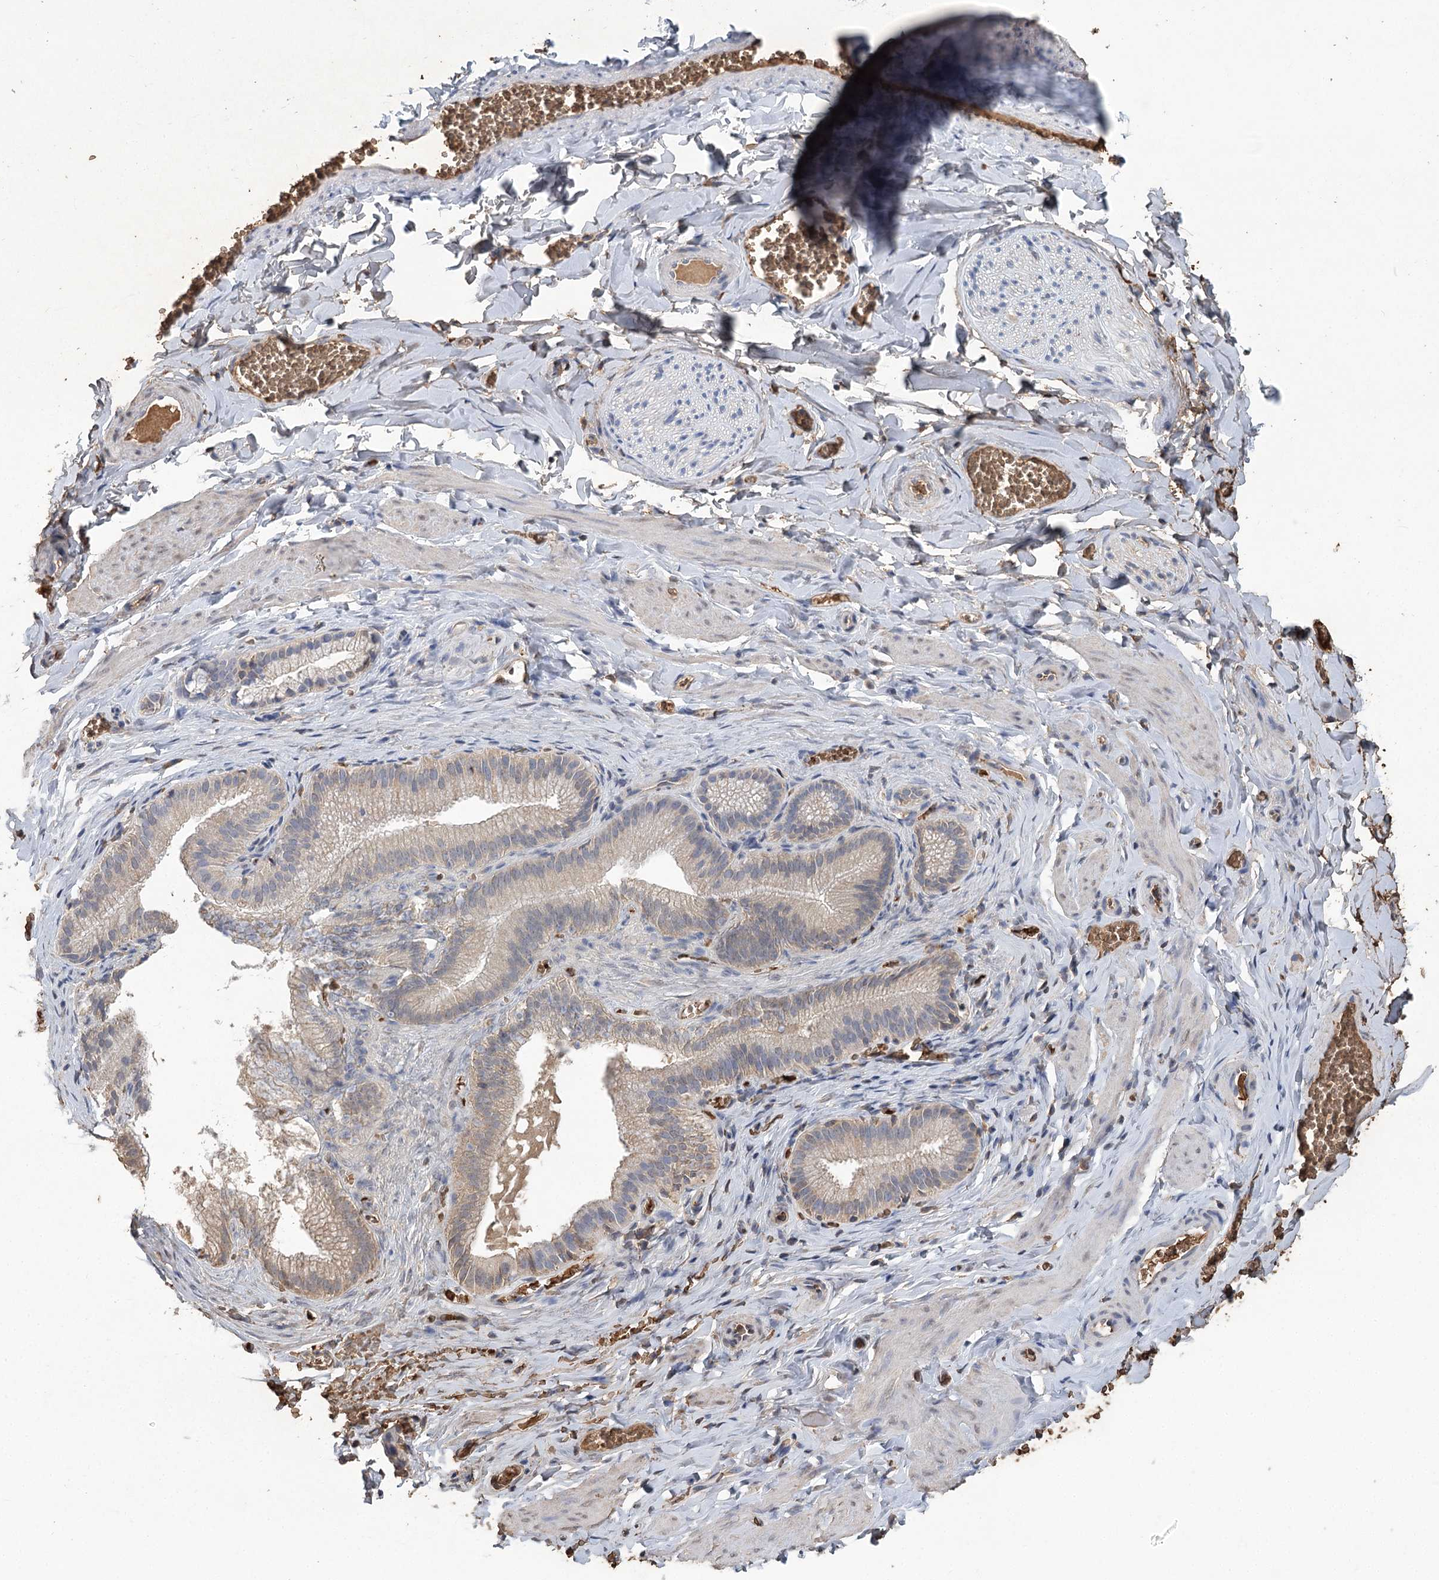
{"staining": {"intensity": "moderate", "quantity": ">75%", "location": "cytoplasmic/membranous"}, "tissue": "adipose tissue", "cell_type": "Adipocytes", "image_type": "normal", "snomed": [{"axis": "morphology", "description": "Normal tissue, NOS"}, {"axis": "topography", "description": "Gallbladder"}, {"axis": "topography", "description": "Peripheral nerve tissue"}], "caption": "This image displays IHC staining of benign adipose tissue, with medium moderate cytoplasmic/membranous expression in approximately >75% of adipocytes.", "gene": "HBA1", "patient": {"sex": "male", "age": 38}}